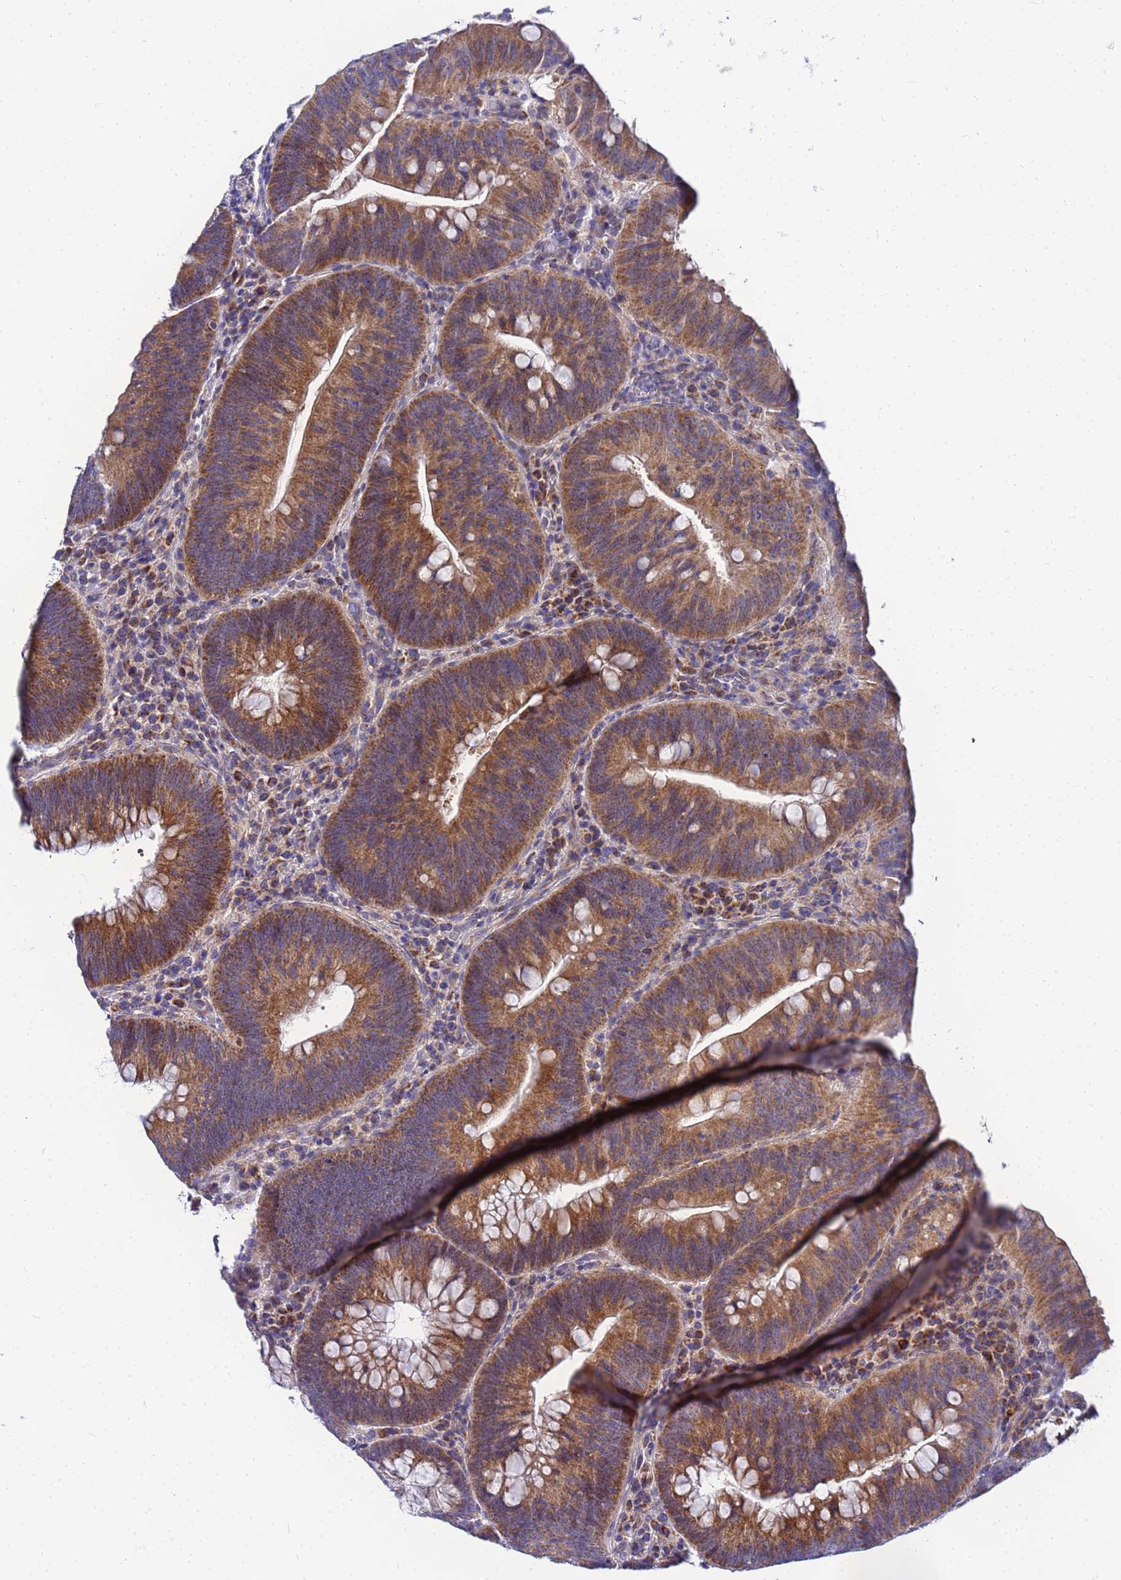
{"staining": {"intensity": "strong", "quantity": ">75%", "location": "cytoplasmic/membranous"}, "tissue": "colorectal cancer", "cell_type": "Tumor cells", "image_type": "cancer", "snomed": [{"axis": "morphology", "description": "Adenocarcinoma, NOS"}, {"axis": "topography", "description": "Rectum"}], "caption": "Human colorectal adenocarcinoma stained with a protein marker demonstrates strong staining in tumor cells.", "gene": "FAHD2A", "patient": {"sex": "female", "age": 75}}